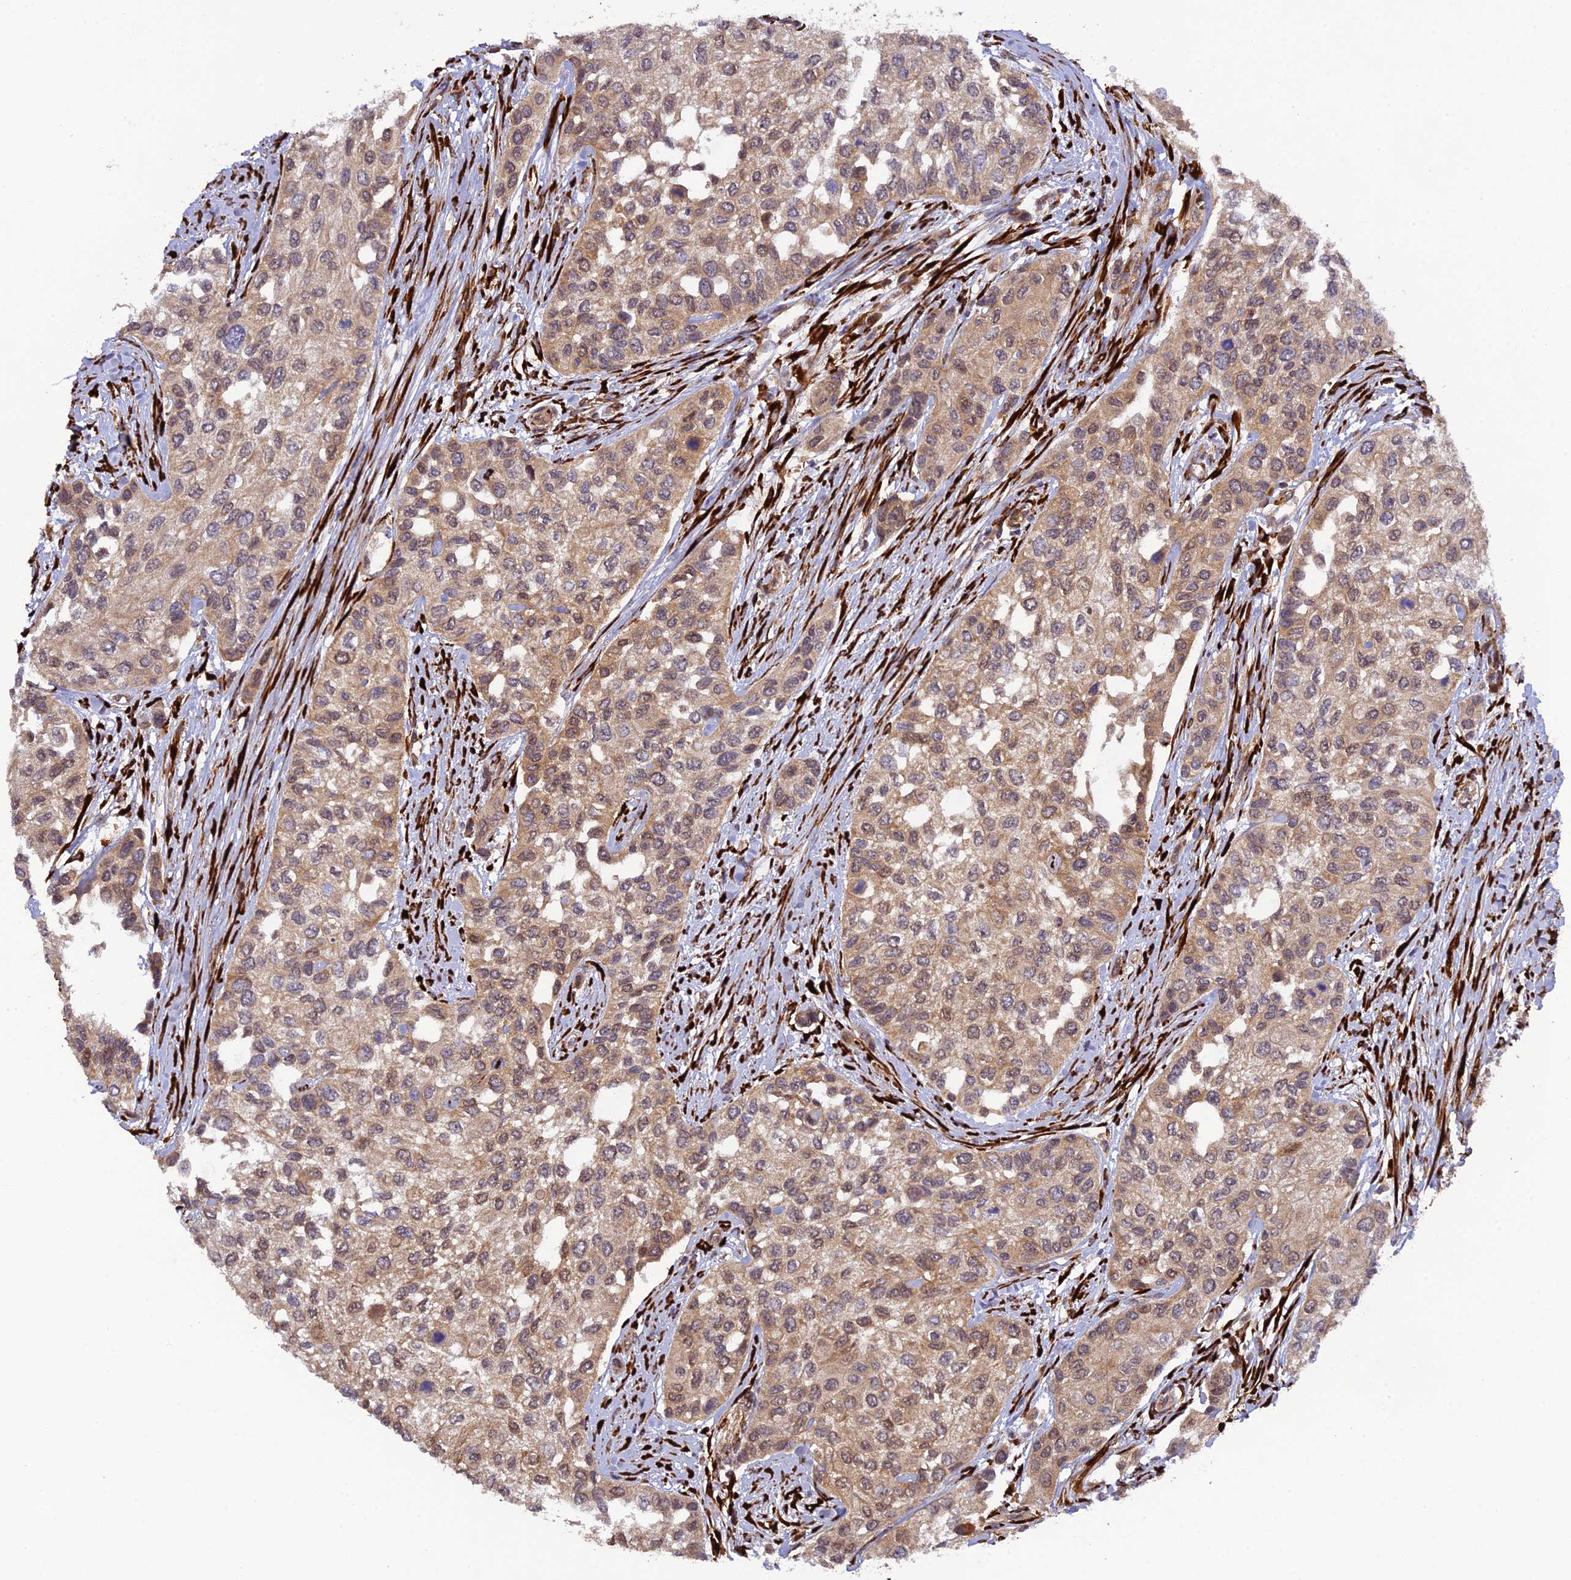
{"staining": {"intensity": "weak", "quantity": ">75%", "location": "cytoplasmic/membranous,nuclear"}, "tissue": "urothelial cancer", "cell_type": "Tumor cells", "image_type": "cancer", "snomed": [{"axis": "morphology", "description": "Normal tissue, NOS"}, {"axis": "morphology", "description": "Urothelial carcinoma, High grade"}, {"axis": "topography", "description": "Vascular tissue"}, {"axis": "topography", "description": "Urinary bladder"}], "caption": "Human urothelial carcinoma (high-grade) stained with a protein marker demonstrates weak staining in tumor cells.", "gene": "P3H3", "patient": {"sex": "female", "age": 56}}